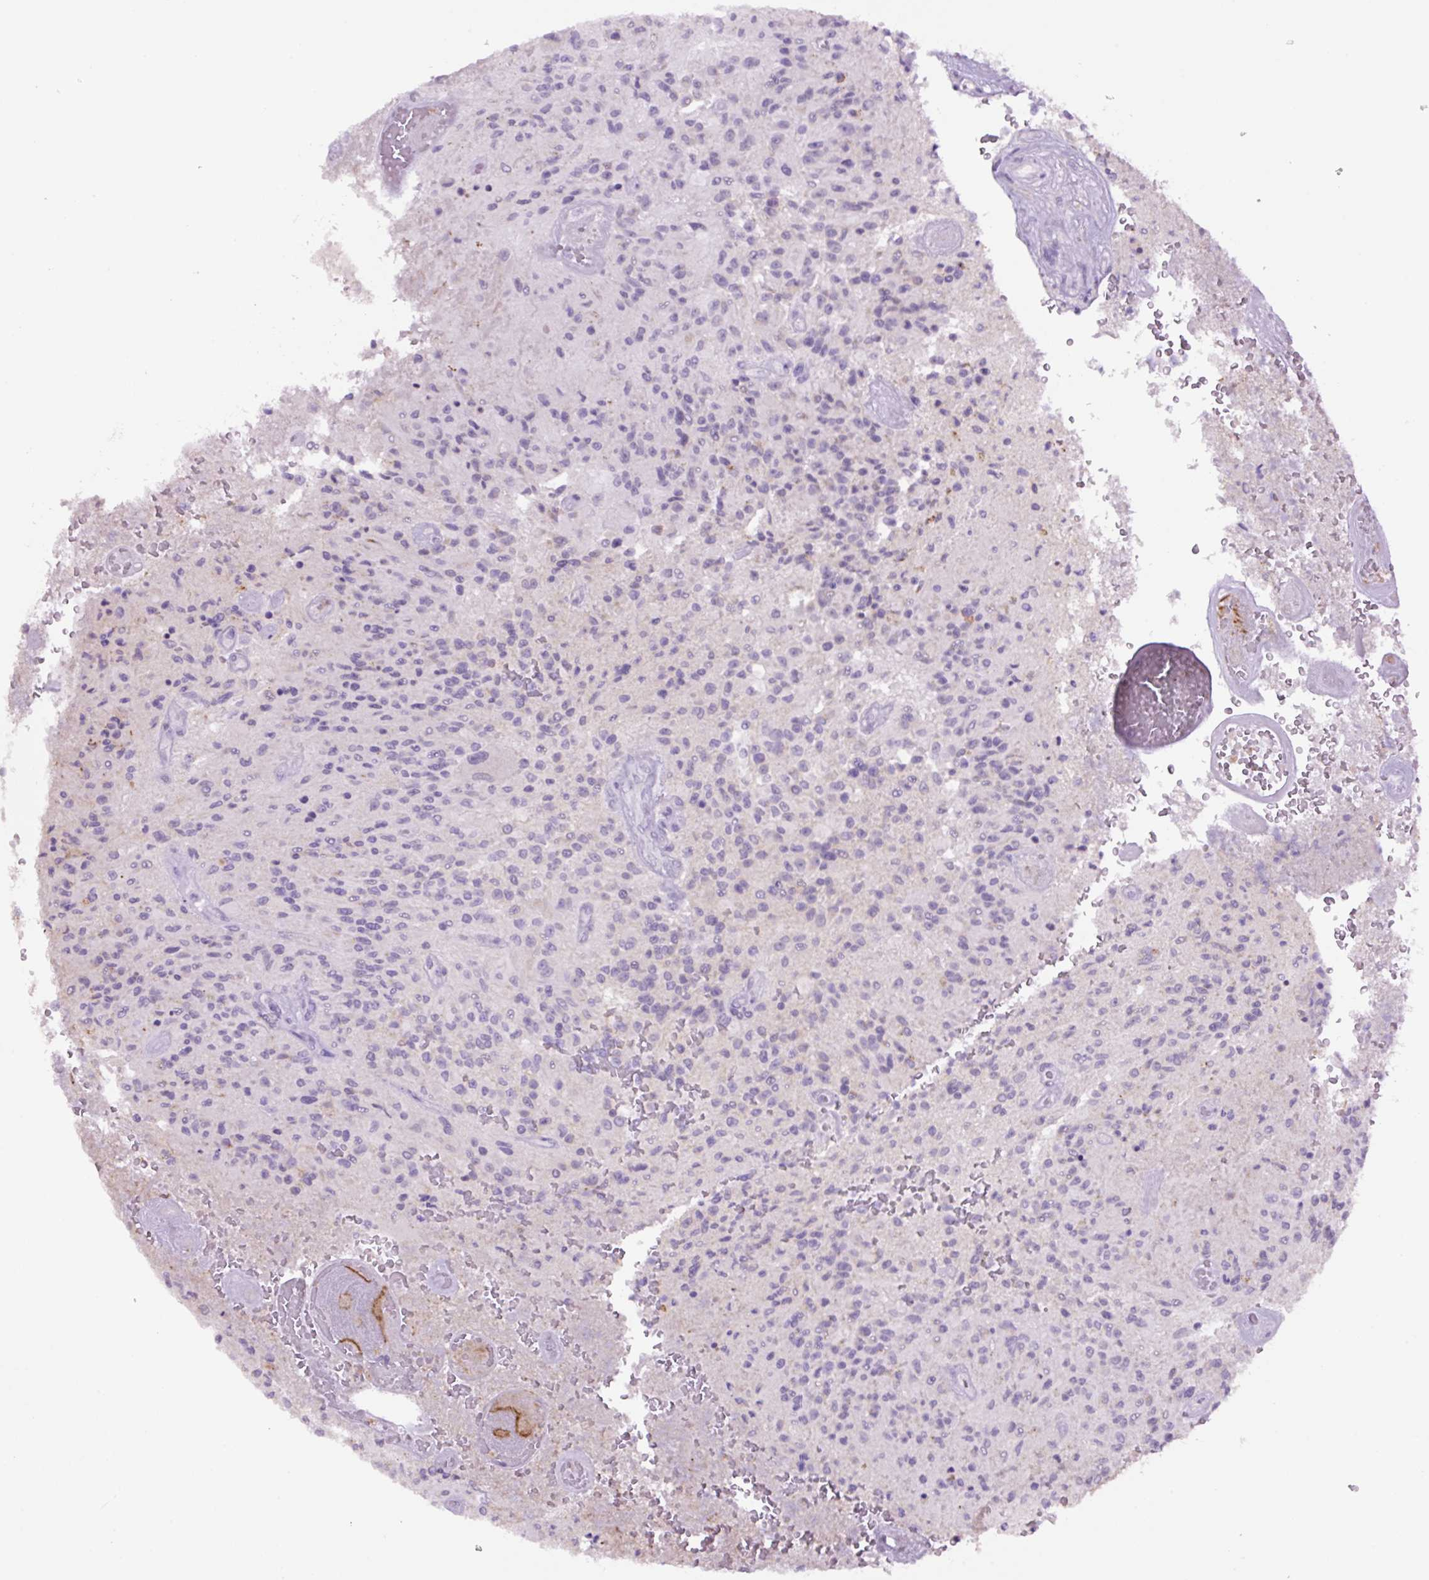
{"staining": {"intensity": "negative", "quantity": "none", "location": "none"}, "tissue": "glioma", "cell_type": "Tumor cells", "image_type": "cancer", "snomed": [{"axis": "morphology", "description": "Normal tissue, NOS"}, {"axis": "morphology", "description": "Glioma, malignant, High grade"}, {"axis": "topography", "description": "Cerebral cortex"}], "caption": "Tumor cells are negative for brown protein staining in glioma.", "gene": "MFSD3", "patient": {"sex": "male", "age": 56}}